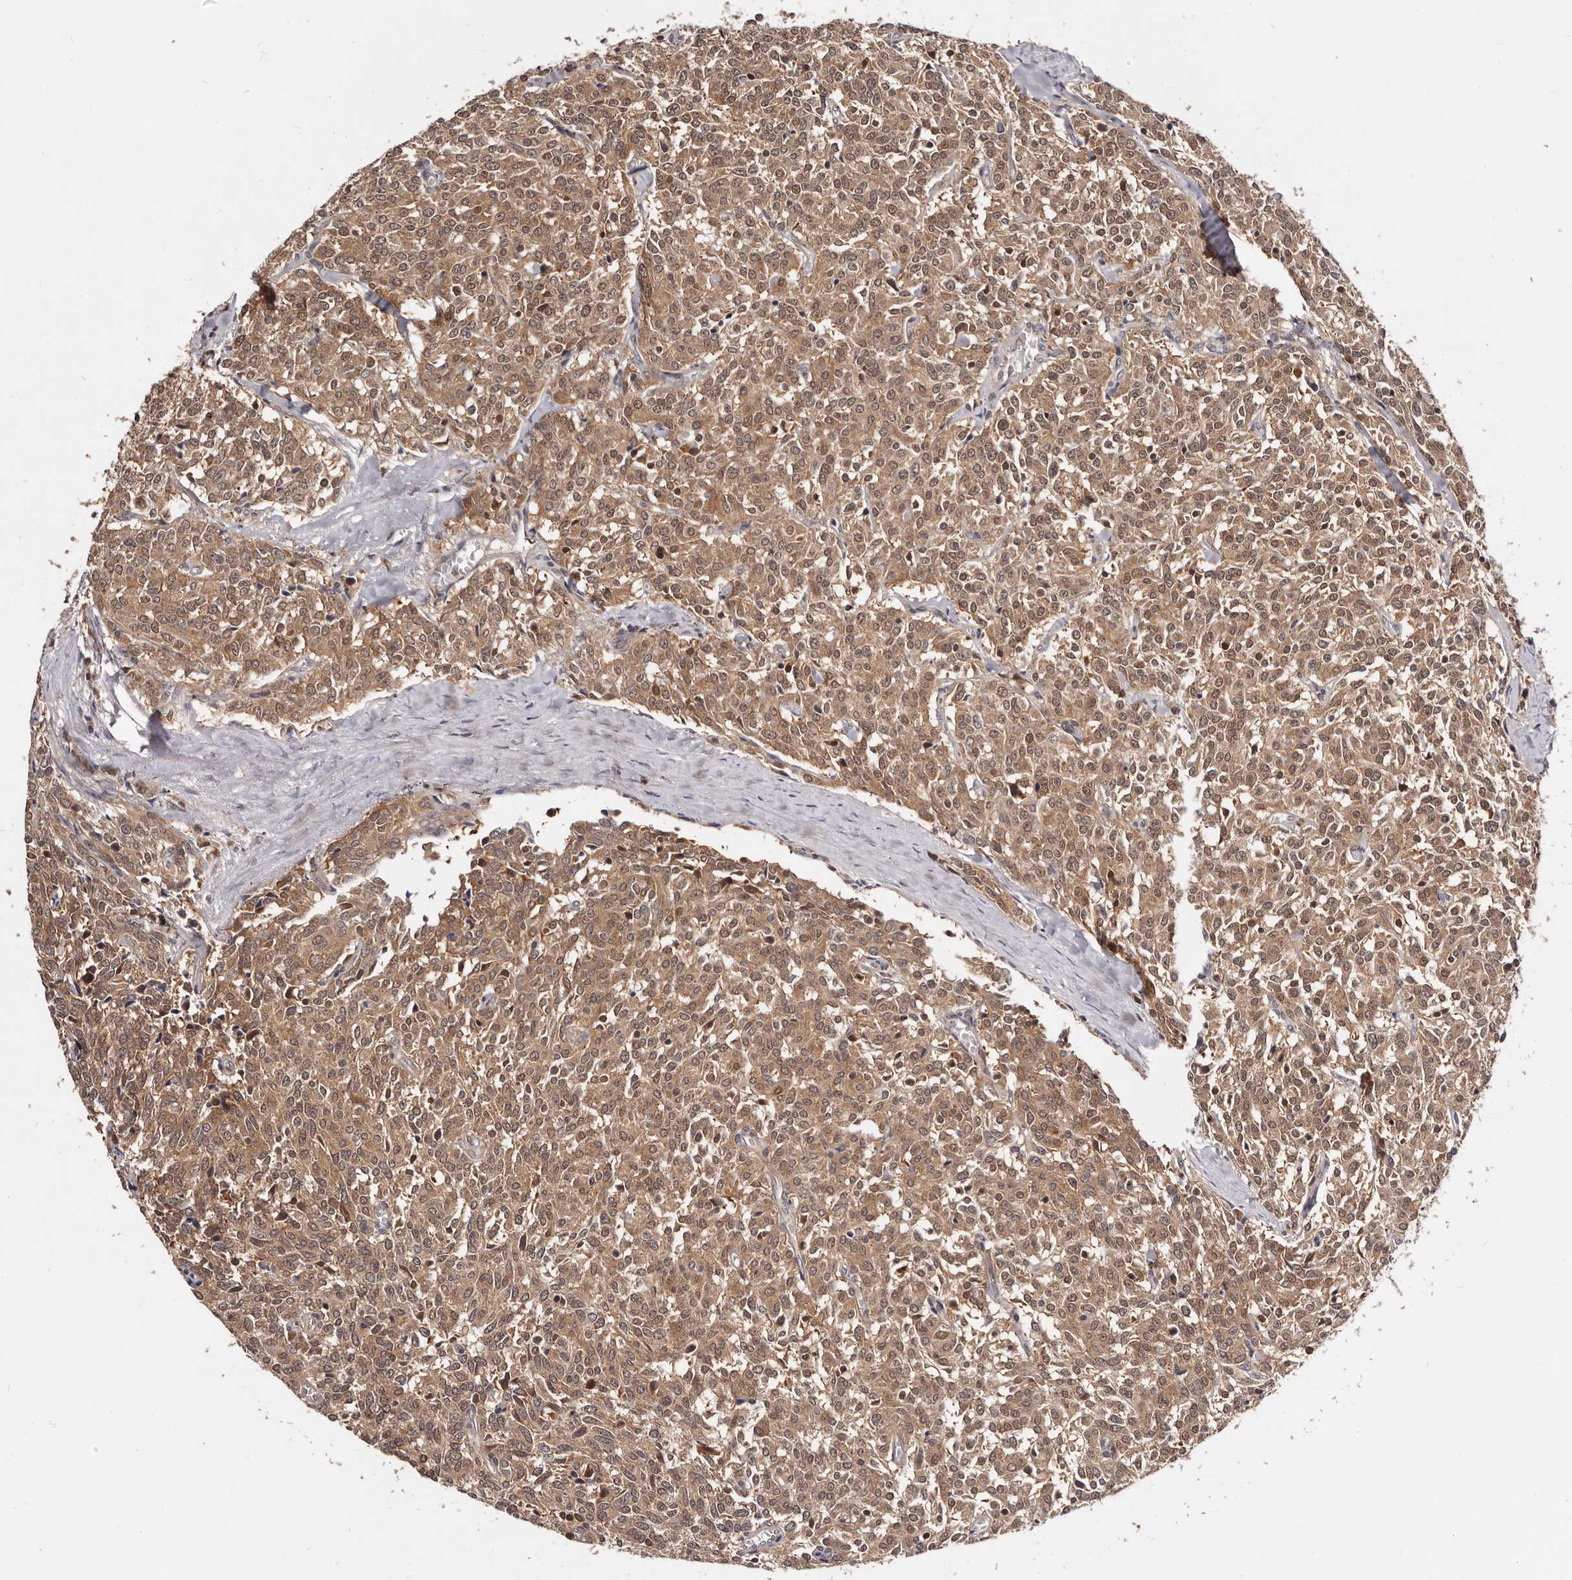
{"staining": {"intensity": "moderate", "quantity": ">75%", "location": "cytoplasmic/membranous"}, "tissue": "carcinoid", "cell_type": "Tumor cells", "image_type": "cancer", "snomed": [{"axis": "morphology", "description": "Carcinoid, malignant, NOS"}, {"axis": "topography", "description": "Lung"}], "caption": "About >75% of tumor cells in human malignant carcinoid exhibit moderate cytoplasmic/membranous protein staining as visualized by brown immunohistochemical staining.", "gene": "MDP1", "patient": {"sex": "female", "age": 46}}